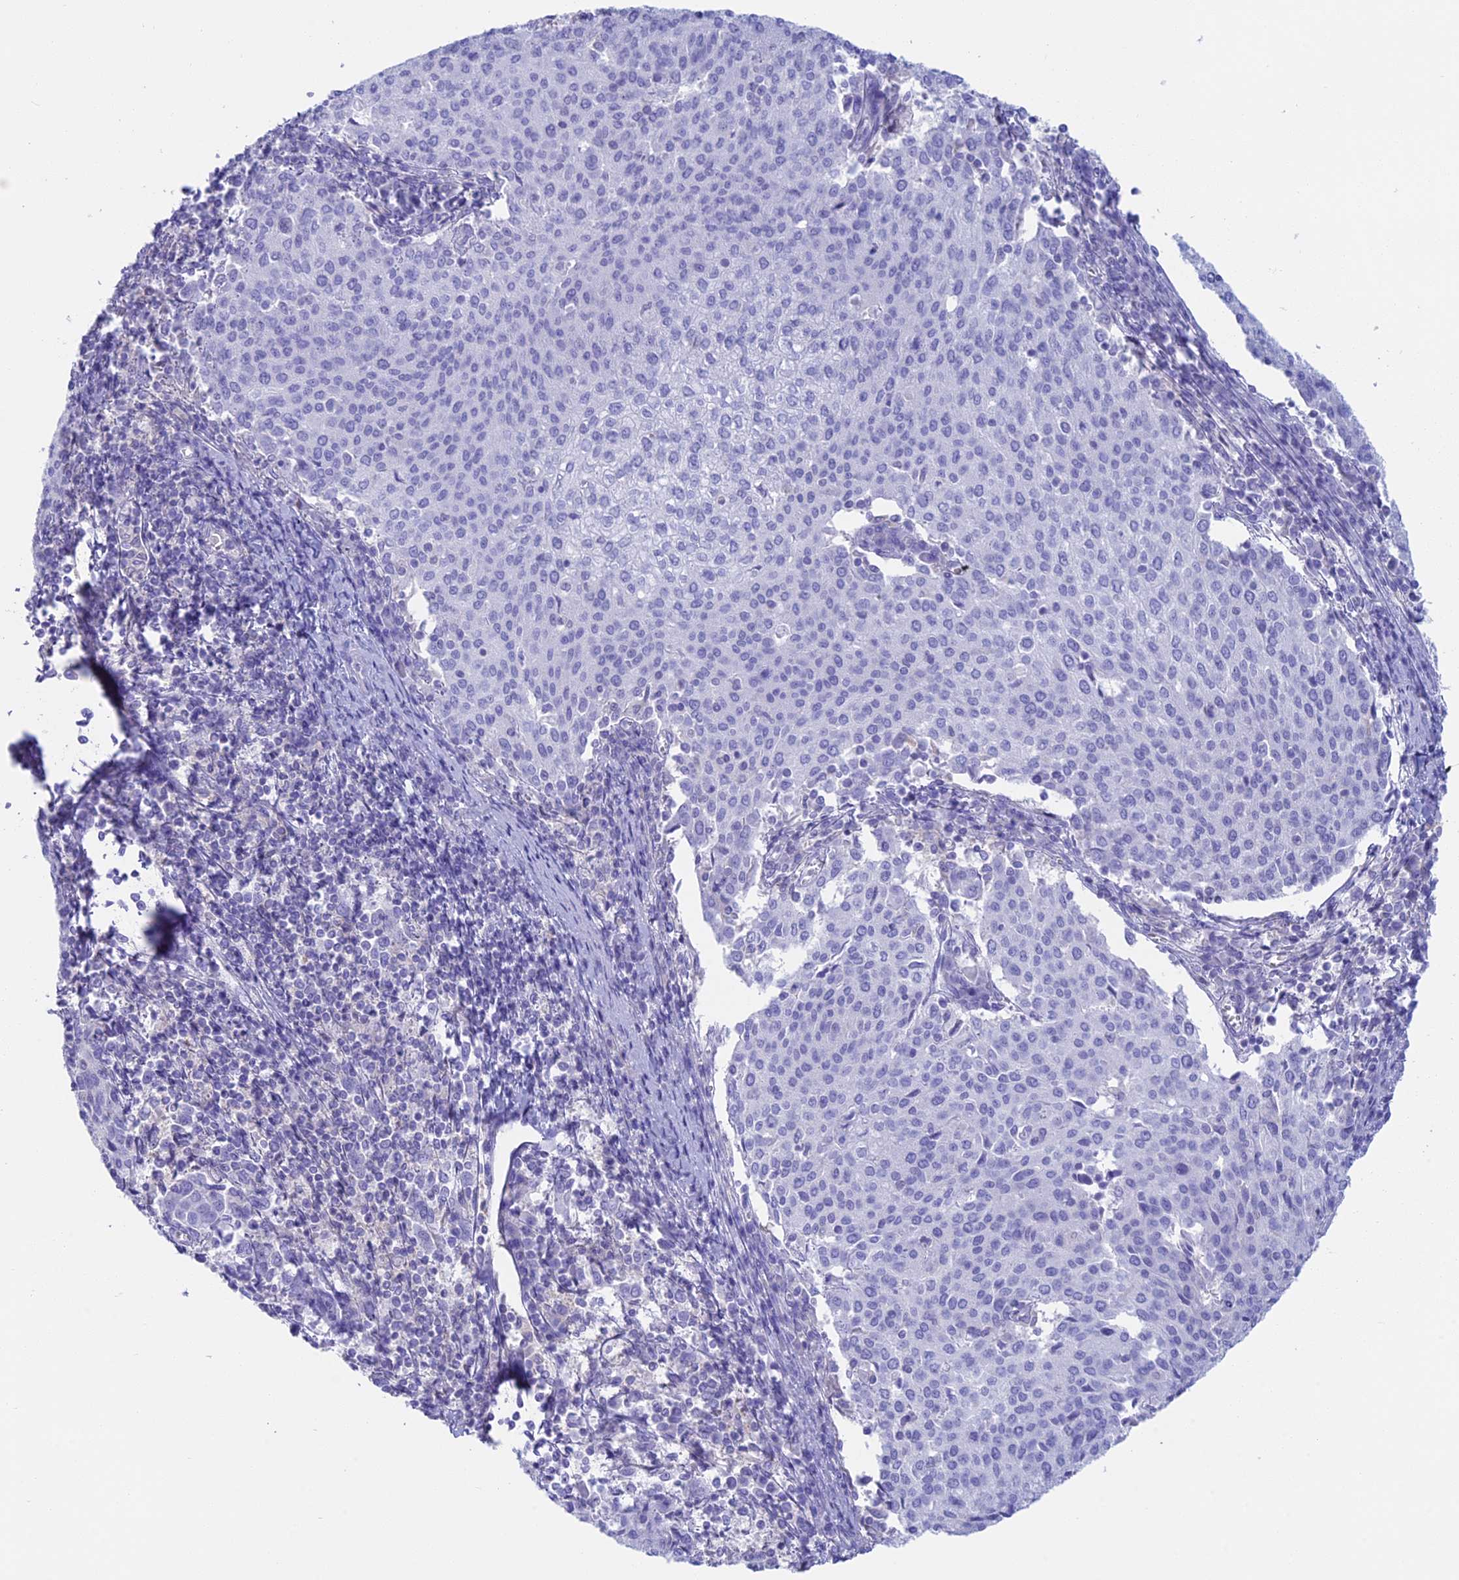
{"staining": {"intensity": "negative", "quantity": "none", "location": "none"}, "tissue": "cervical cancer", "cell_type": "Tumor cells", "image_type": "cancer", "snomed": [{"axis": "morphology", "description": "Squamous cell carcinoma, NOS"}, {"axis": "topography", "description": "Cervix"}], "caption": "Image shows no protein staining in tumor cells of cervical squamous cell carcinoma tissue.", "gene": "RP1", "patient": {"sex": "female", "age": 46}}